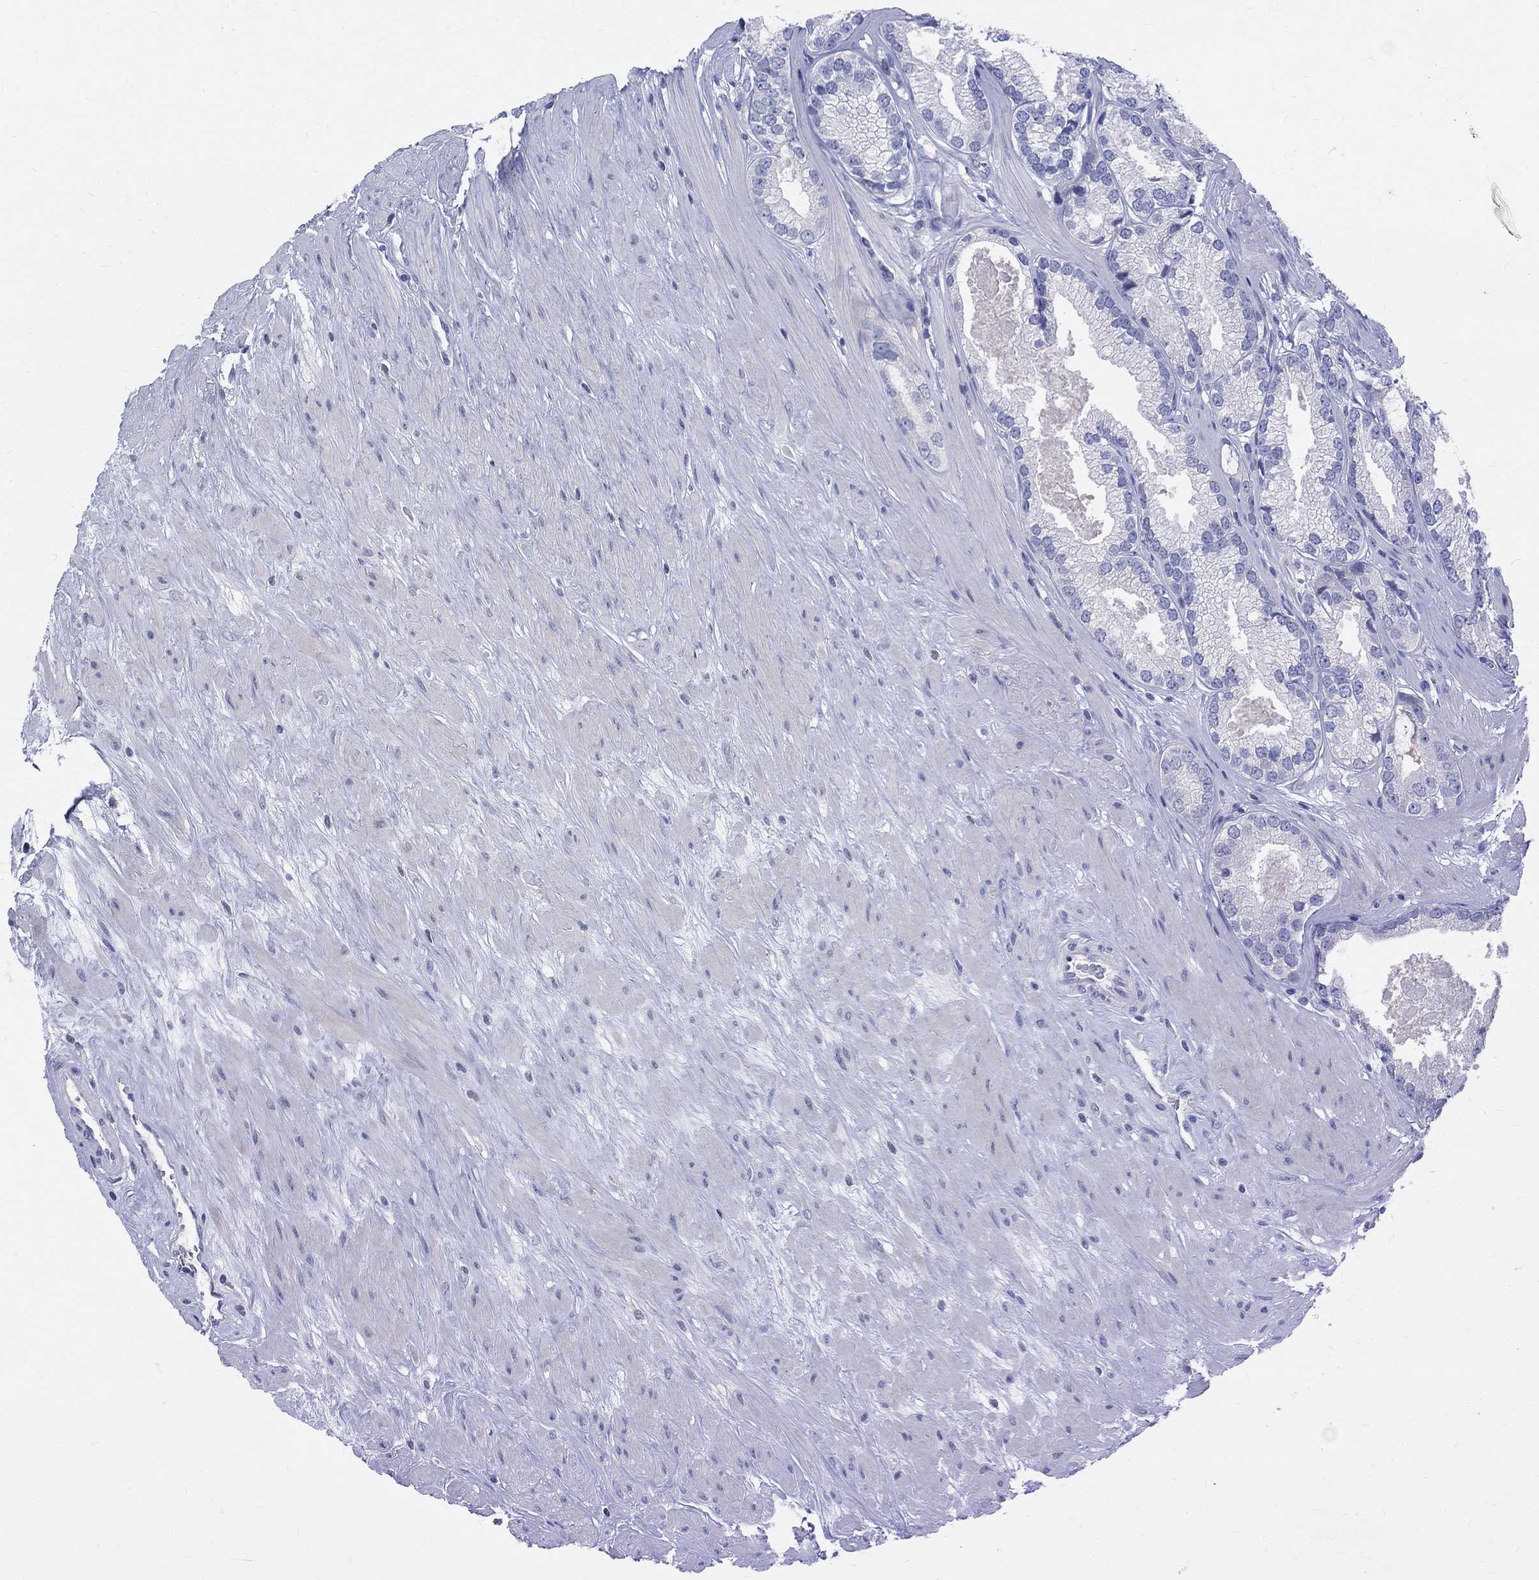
{"staining": {"intensity": "negative", "quantity": "none", "location": "none"}, "tissue": "prostate cancer", "cell_type": "Tumor cells", "image_type": "cancer", "snomed": [{"axis": "morphology", "description": "Adenocarcinoma, High grade"}, {"axis": "topography", "description": "Prostate and seminal vesicle, NOS"}], "caption": "Tumor cells show no significant protein positivity in prostate cancer (adenocarcinoma (high-grade)).", "gene": "MAGEB6", "patient": {"sex": "male", "age": 62}}